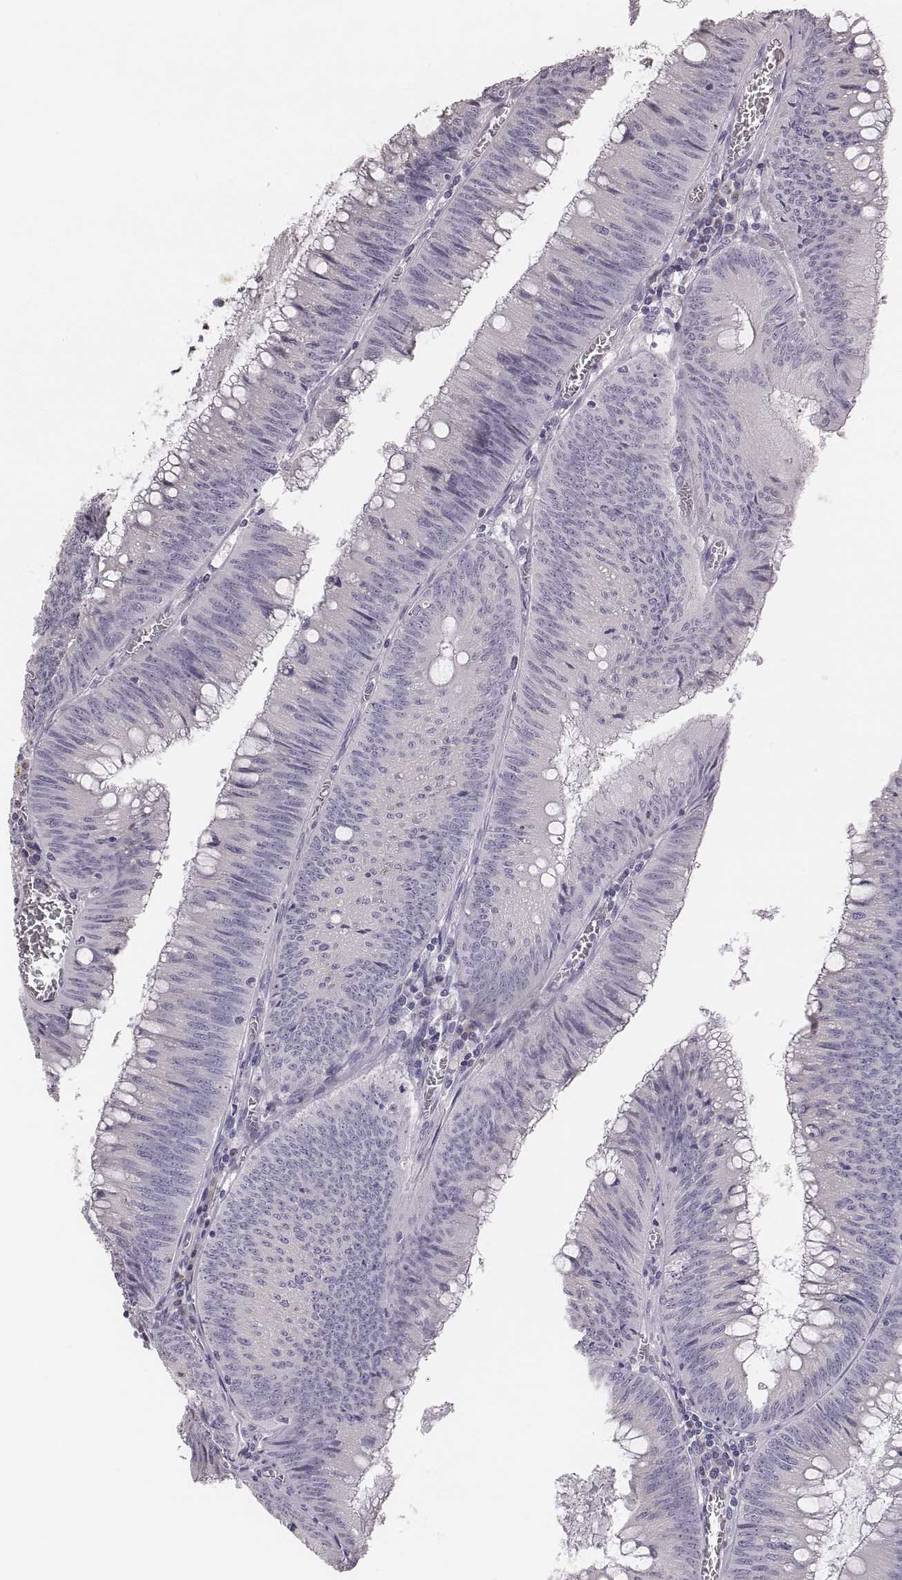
{"staining": {"intensity": "negative", "quantity": "none", "location": "none"}, "tissue": "colorectal cancer", "cell_type": "Tumor cells", "image_type": "cancer", "snomed": [{"axis": "morphology", "description": "Adenocarcinoma, NOS"}, {"axis": "topography", "description": "Rectum"}], "caption": "The histopathology image demonstrates no significant positivity in tumor cells of colorectal cancer. (Immunohistochemistry, brightfield microscopy, high magnification).", "gene": "C6orf58", "patient": {"sex": "female", "age": 72}}